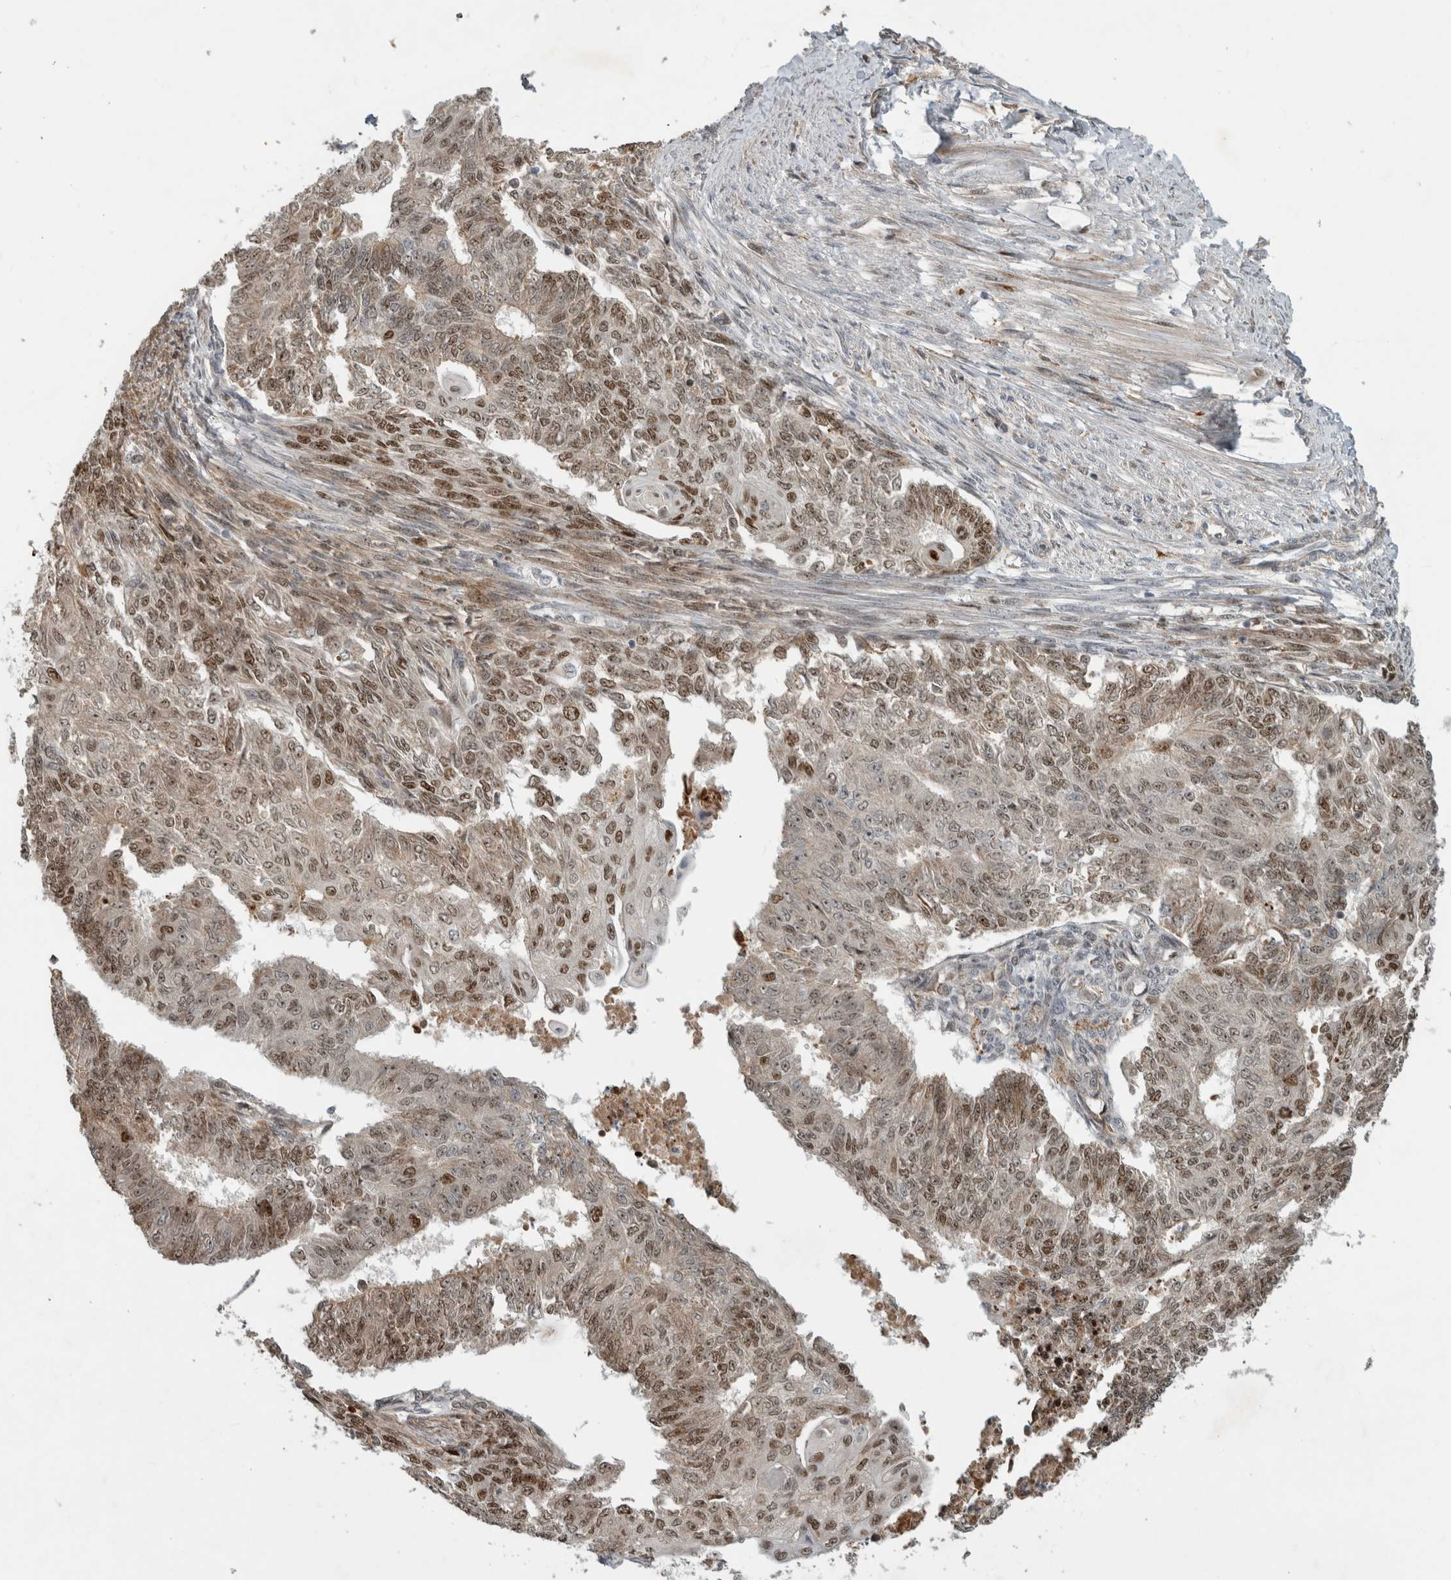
{"staining": {"intensity": "moderate", "quantity": "25%-75%", "location": "nuclear"}, "tissue": "endometrial cancer", "cell_type": "Tumor cells", "image_type": "cancer", "snomed": [{"axis": "morphology", "description": "Adenocarcinoma, NOS"}, {"axis": "topography", "description": "Endometrium"}], "caption": "This is an image of immunohistochemistry (IHC) staining of endometrial adenocarcinoma, which shows moderate positivity in the nuclear of tumor cells.", "gene": "INSRR", "patient": {"sex": "female", "age": 32}}